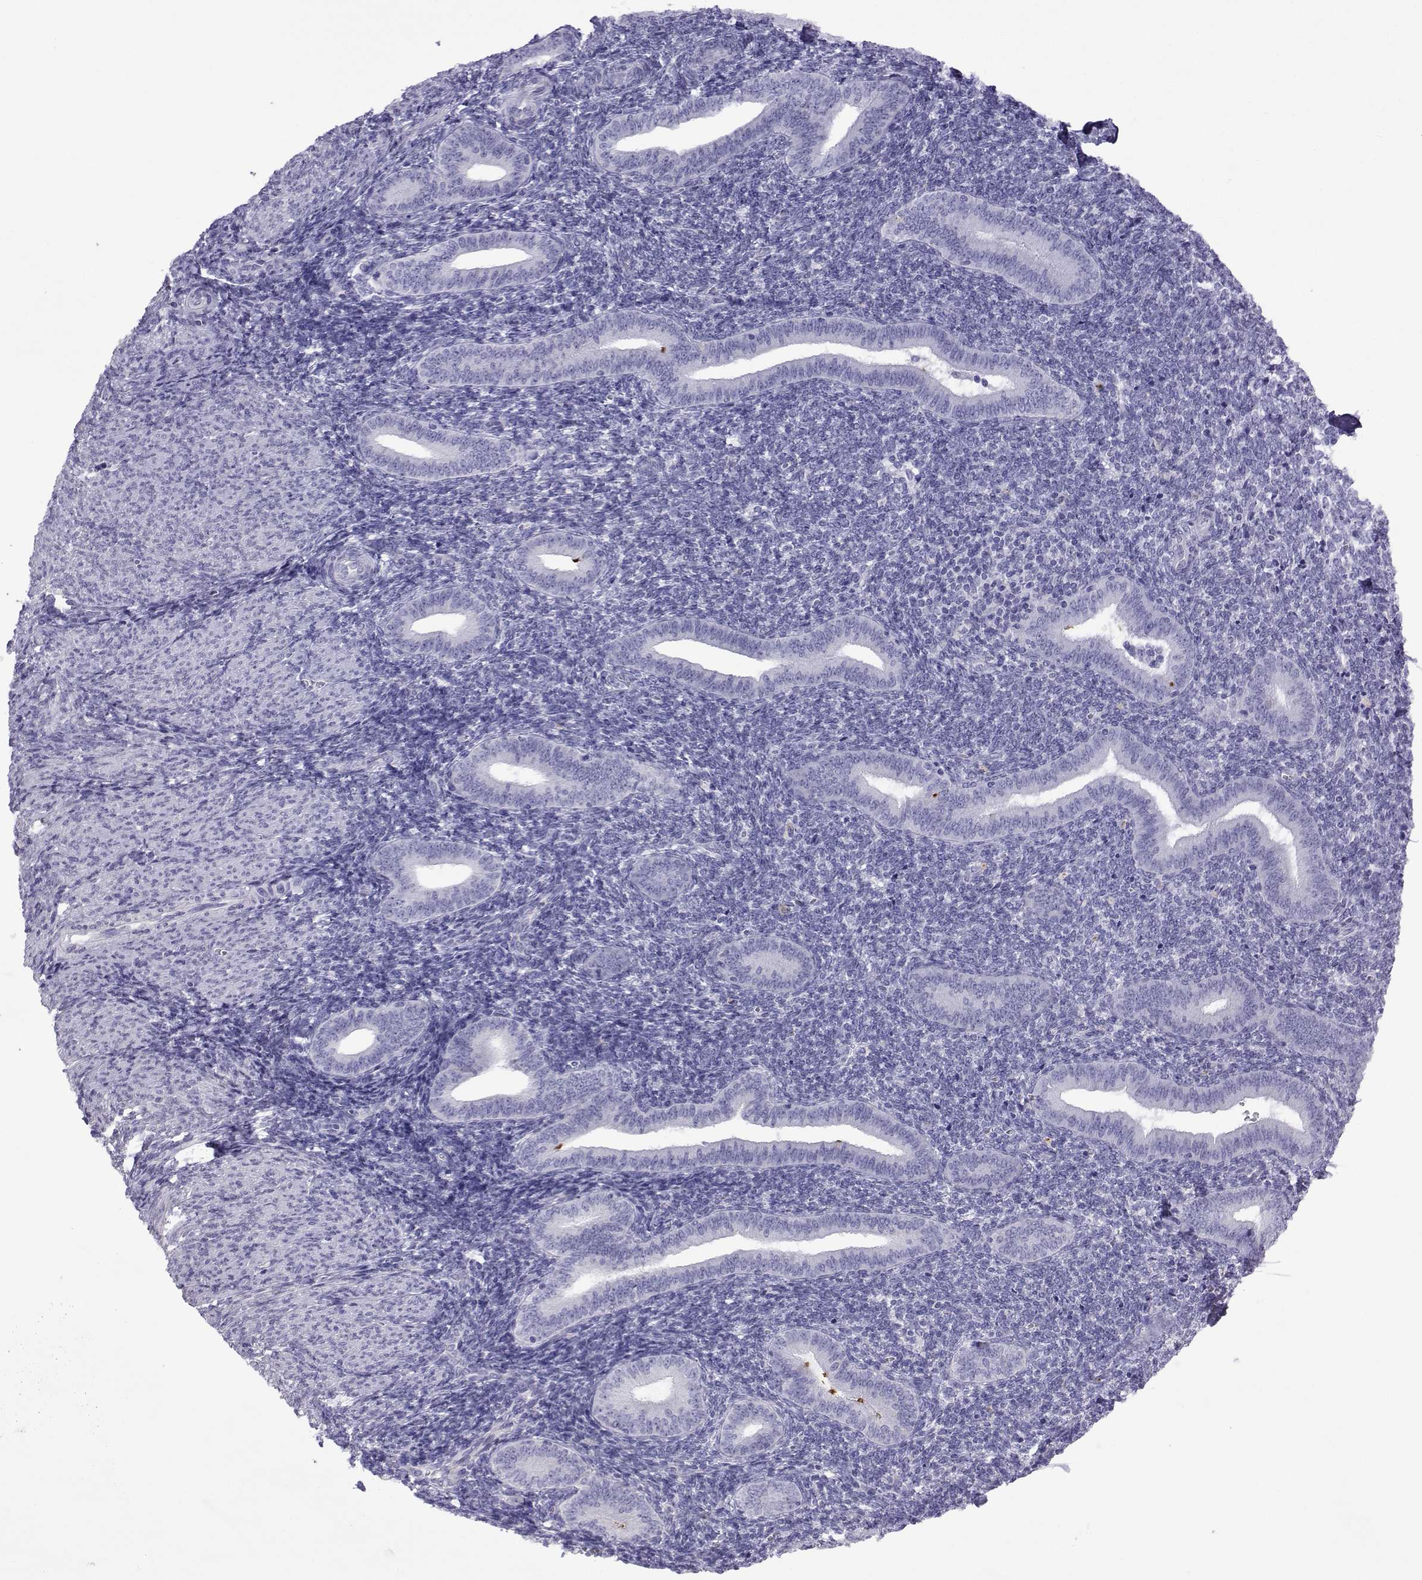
{"staining": {"intensity": "negative", "quantity": "none", "location": "none"}, "tissue": "endometrium", "cell_type": "Cells in endometrial stroma", "image_type": "normal", "snomed": [{"axis": "morphology", "description": "Normal tissue, NOS"}, {"axis": "topography", "description": "Endometrium"}], "caption": "DAB (3,3'-diaminobenzidine) immunohistochemical staining of unremarkable human endometrium reveals no significant staining in cells in endometrial stroma.", "gene": "CFAP70", "patient": {"sex": "female", "age": 25}}